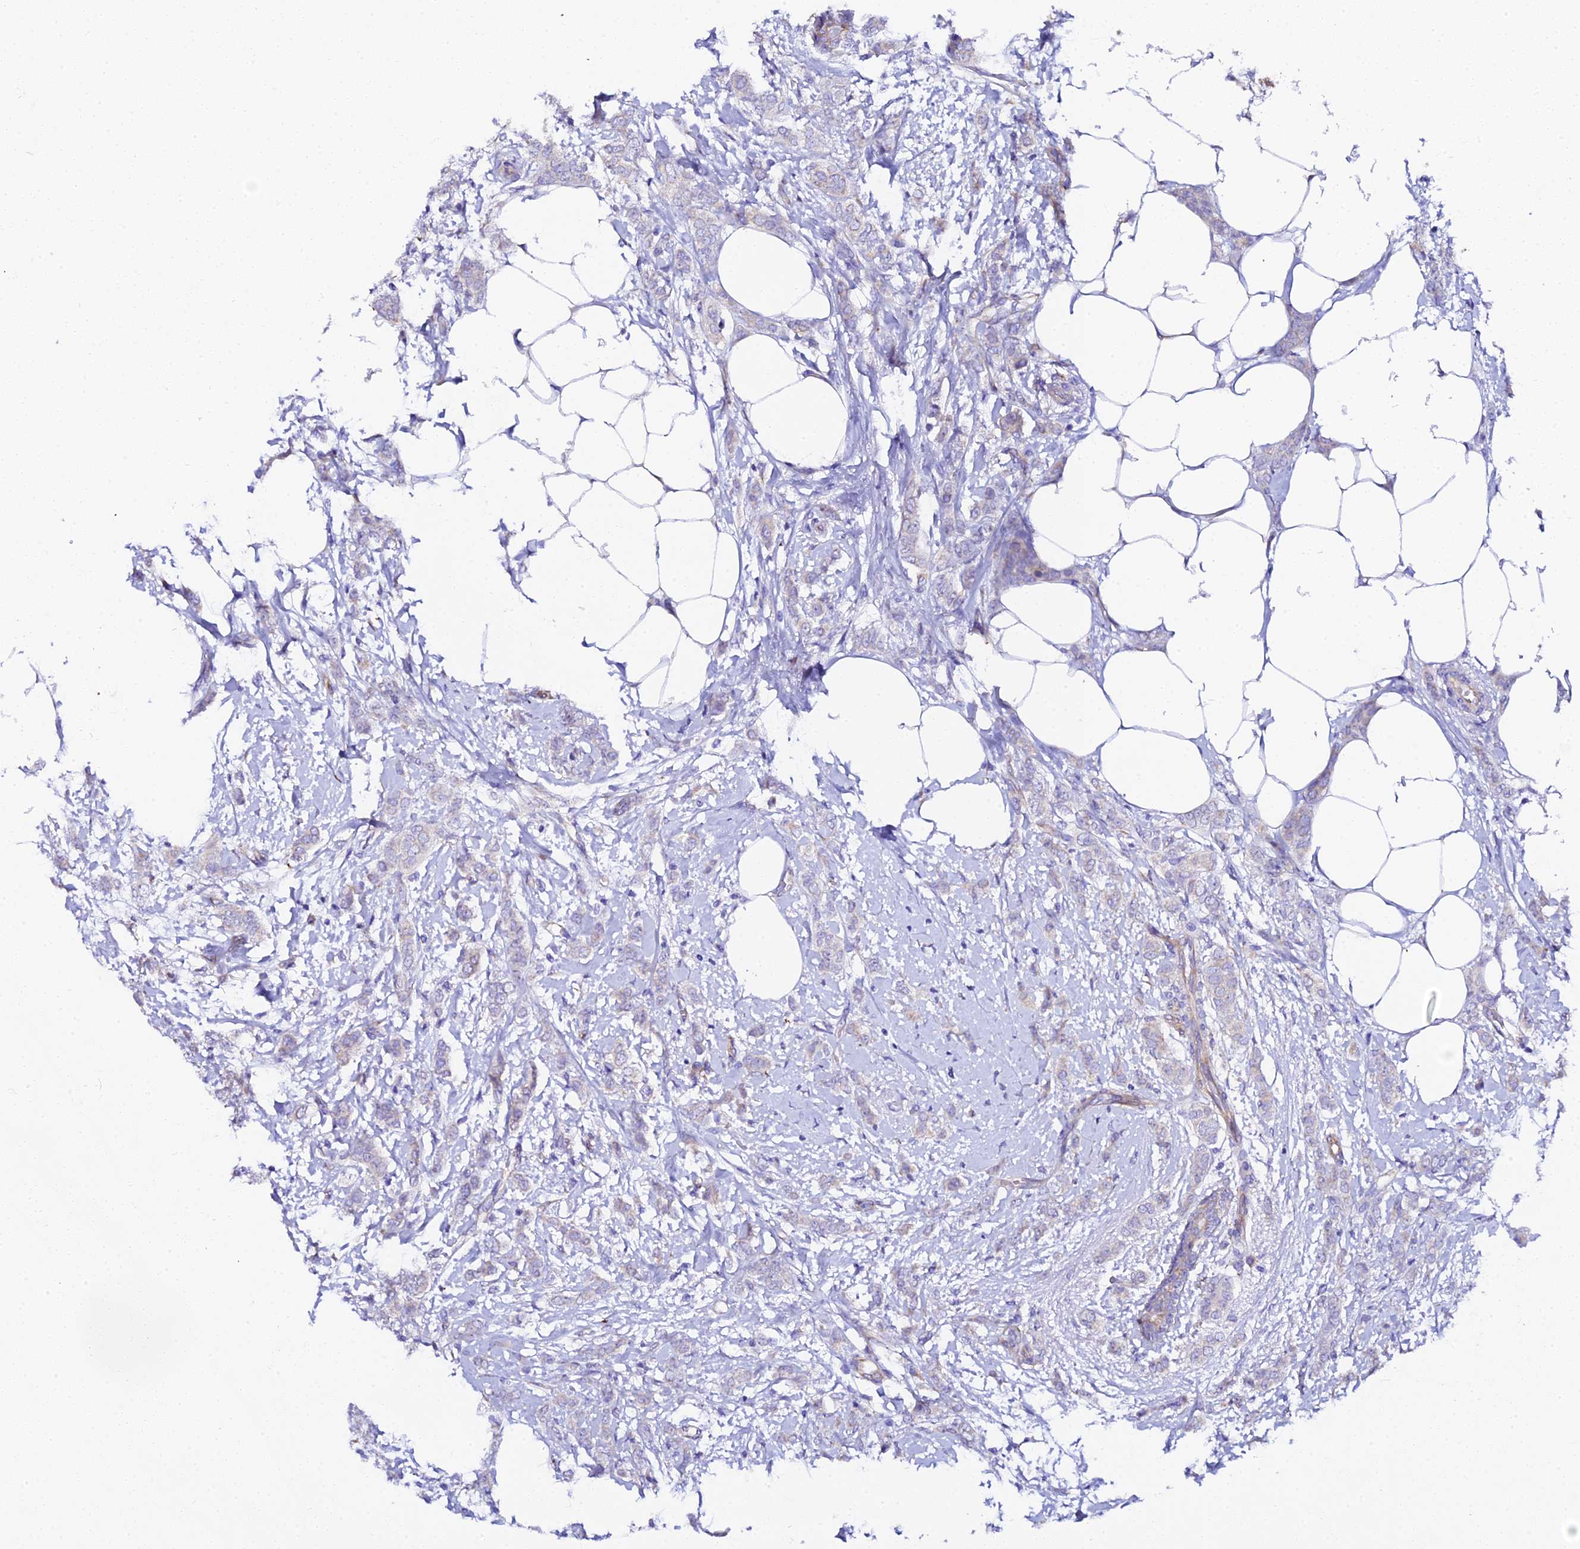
{"staining": {"intensity": "negative", "quantity": "none", "location": "none"}, "tissue": "breast cancer", "cell_type": "Tumor cells", "image_type": "cancer", "snomed": [{"axis": "morphology", "description": "Duct carcinoma"}, {"axis": "topography", "description": "Breast"}], "caption": "Protein analysis of breast intraductal carcinoma demonstrates no significant expression in tumor cells.", "gene": "CFAP45", "patient": {"sex": "female", "age": 72}}